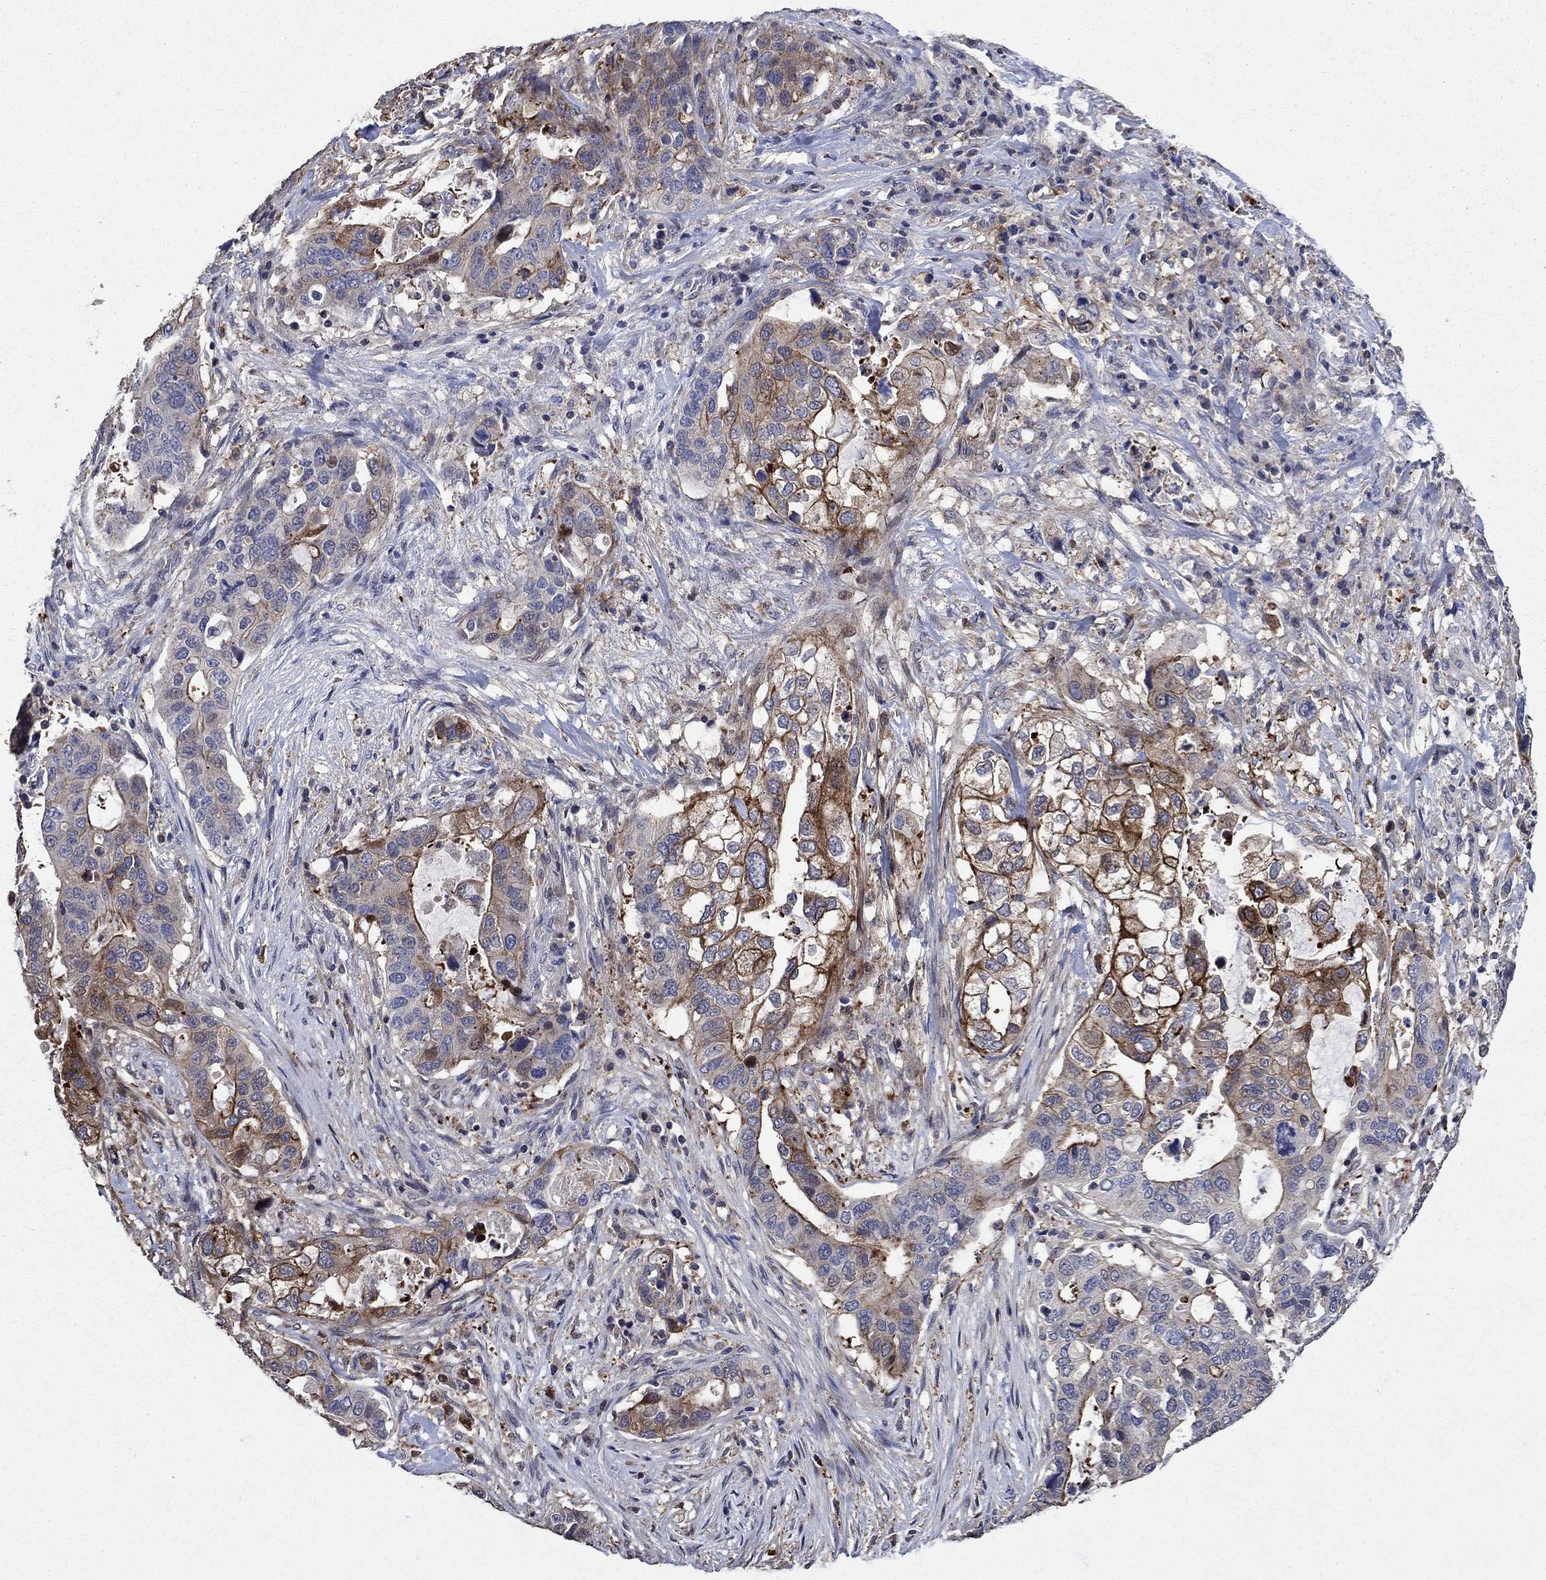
{"staining": {"intensity": "strong", "quantity": "25%-75%", "location": "cytoplasmic/membranous"}, "tissue": "stomach cancer", "cell_type": "Tumor cells", "image_type": "cancer", "snomed": [{"axis": "morphology", "description": "Adenocarcinoma, NOS"}, {"axis": "topography", "description": "Stomach"}], "caption": "A high amount of strong cytoplasmic/membranous expression is identified in approximately 25%-75% of tumor cells in stomach adenocarcinoma tissue.", "gene": "DVL1", "patient": {"sex": "male", "age": 54}}